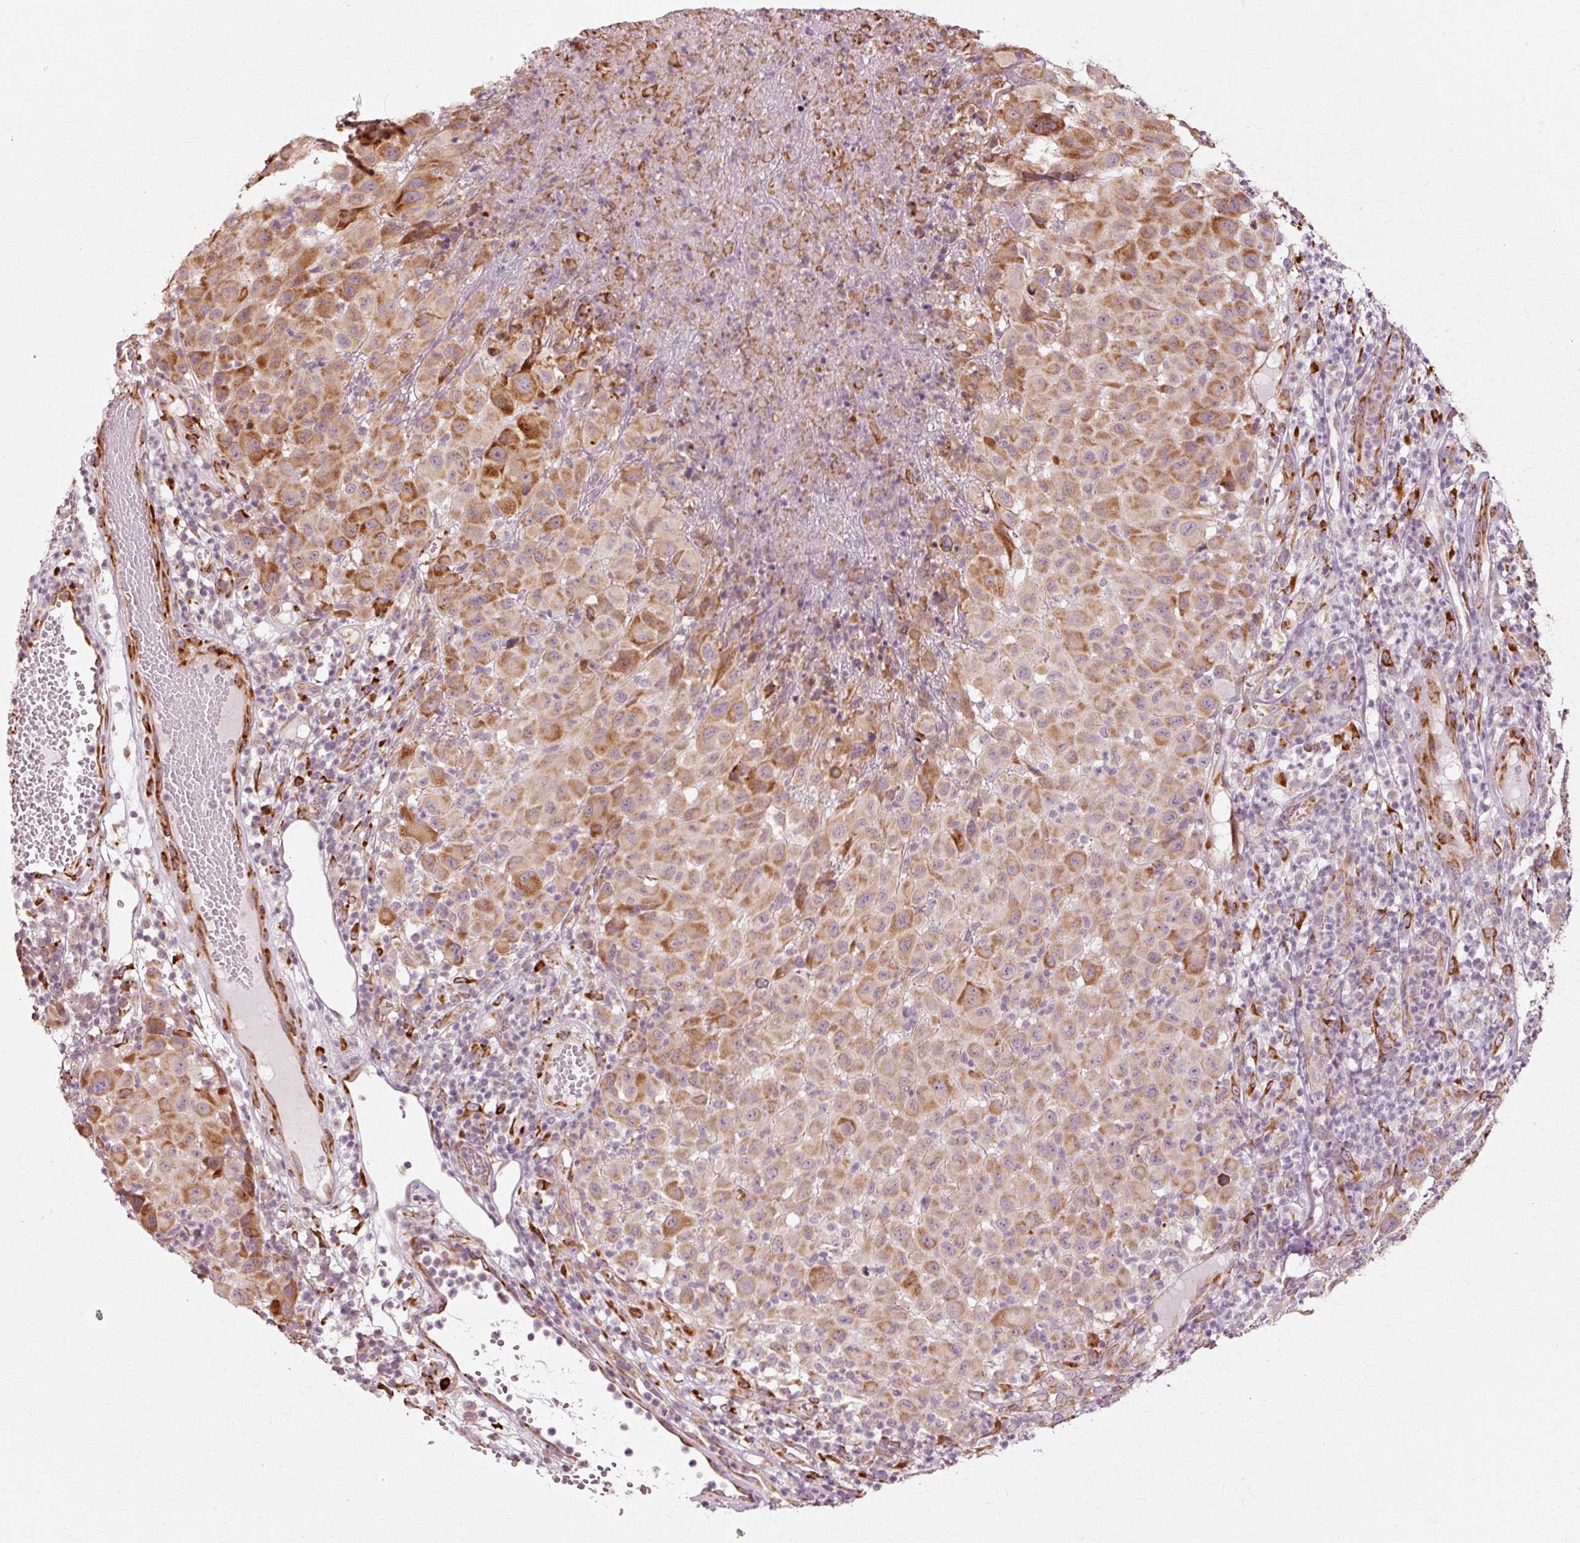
{"staining": {"intensity": "moderate", "quantity": "25%-75%", "location": "cytoplasmic/membranous"}, "tissue": "melanoma", "cell_type": "Tumor cells", "image_type": "cancer", "snomed": [{"axis": "morphology", "description": "Malignant melanoma, NOS"}, {"axis": "topography", "description": "Skin"}], "caption": "A histopathology image of melanoma stained for a protein exhibits moderate cytoplasmic/membranous brown staining in tumor cells.", "gene": "RGPD5", "patient": {"sex": "male", "age": 73}}